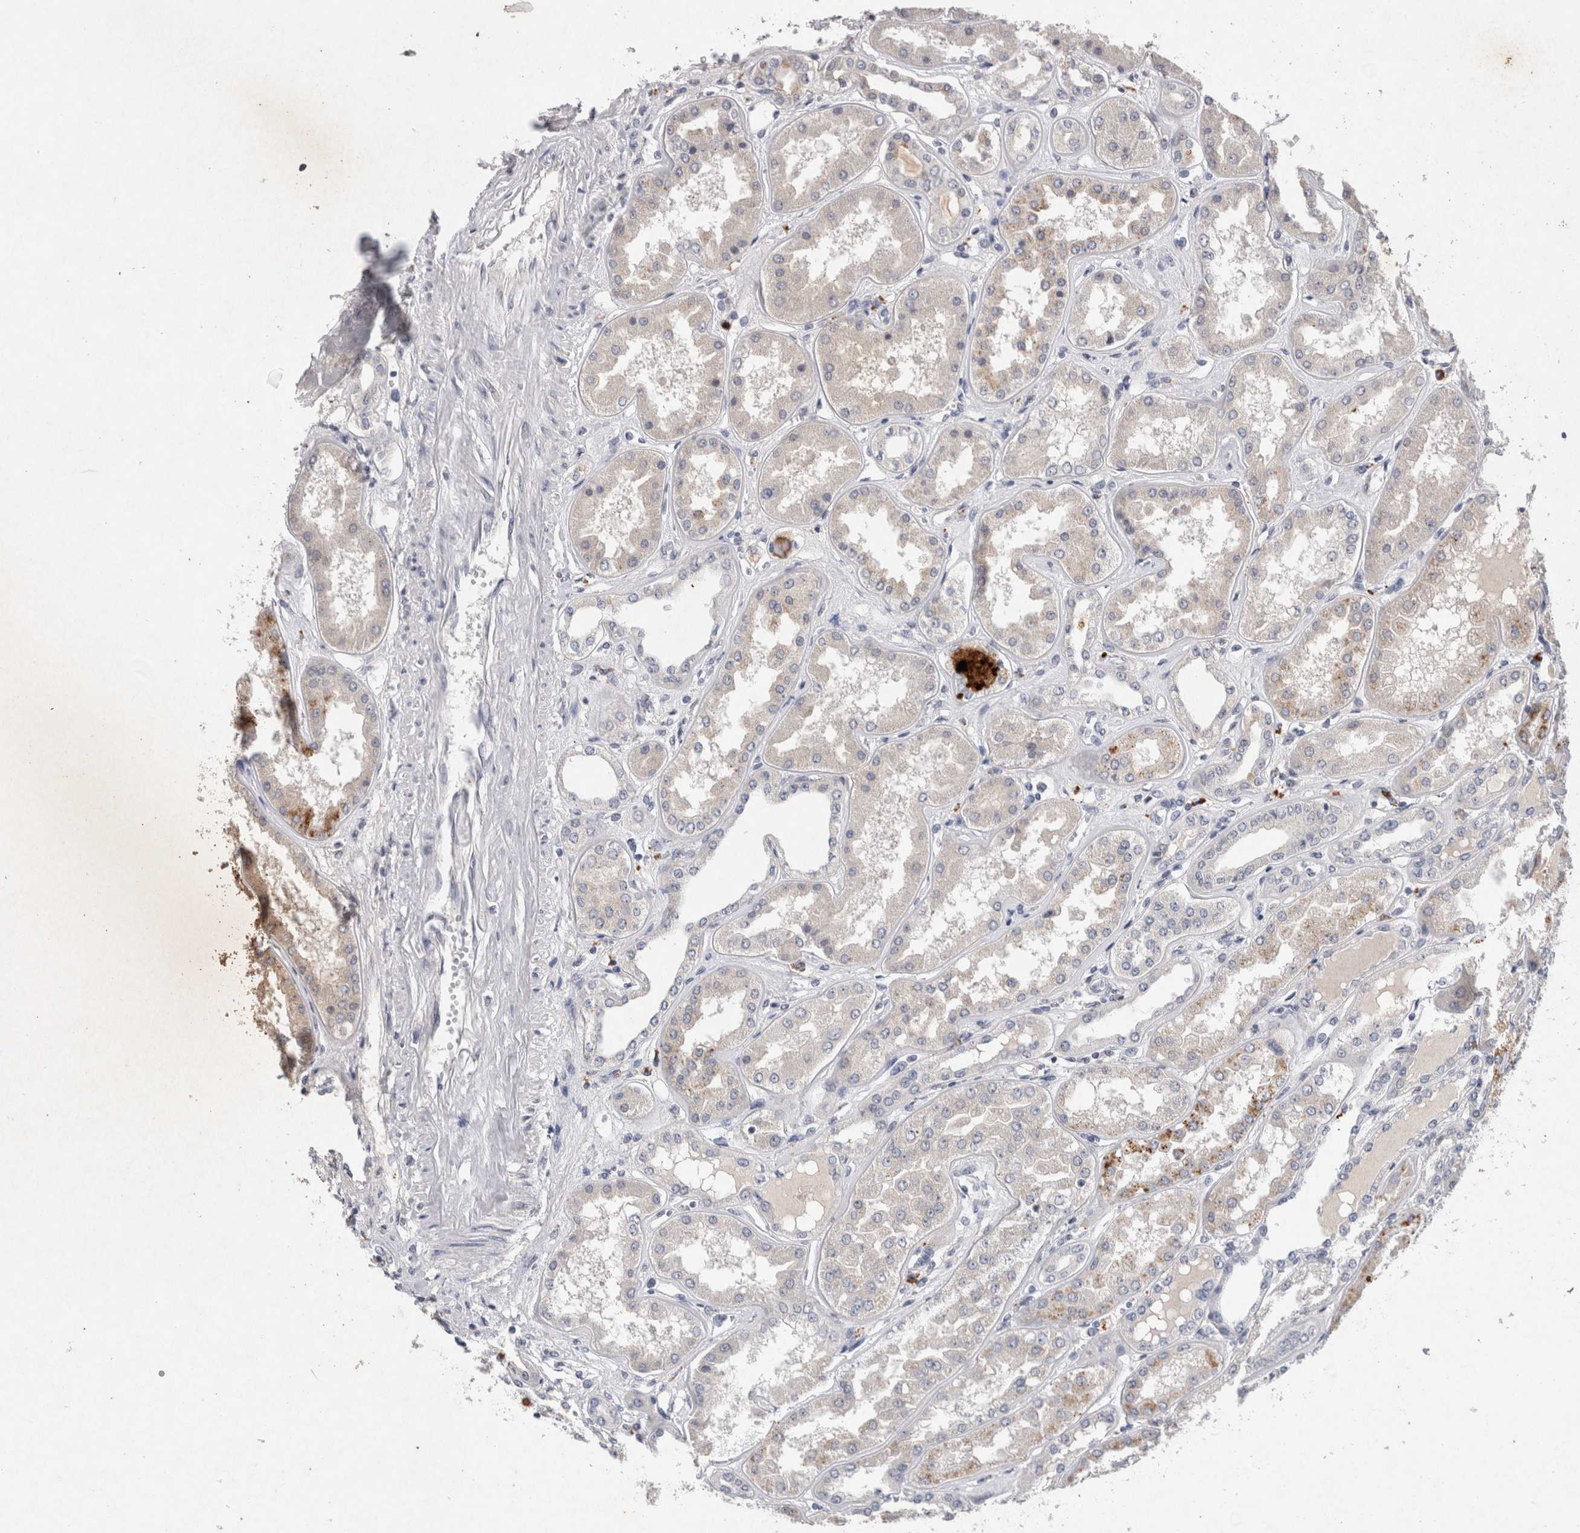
{"staining": {"intensity": "negative", "quantity": "none", "location": "none"}, "tissue": "kidney", "cell_type": "Cells in glomeruli", "image_type": "normal", "snomed": [{"axis": "morphology", "description": "Normal tissue, NOS"}, {"axis": "topography", "description": "Kidney"}], "caption": "A micrograph of kidney stained for a protein reveals no brown staining in cells in glomeruli.", "gene": "RASSF3", "patient": {"sex": "female", "age": 56}}